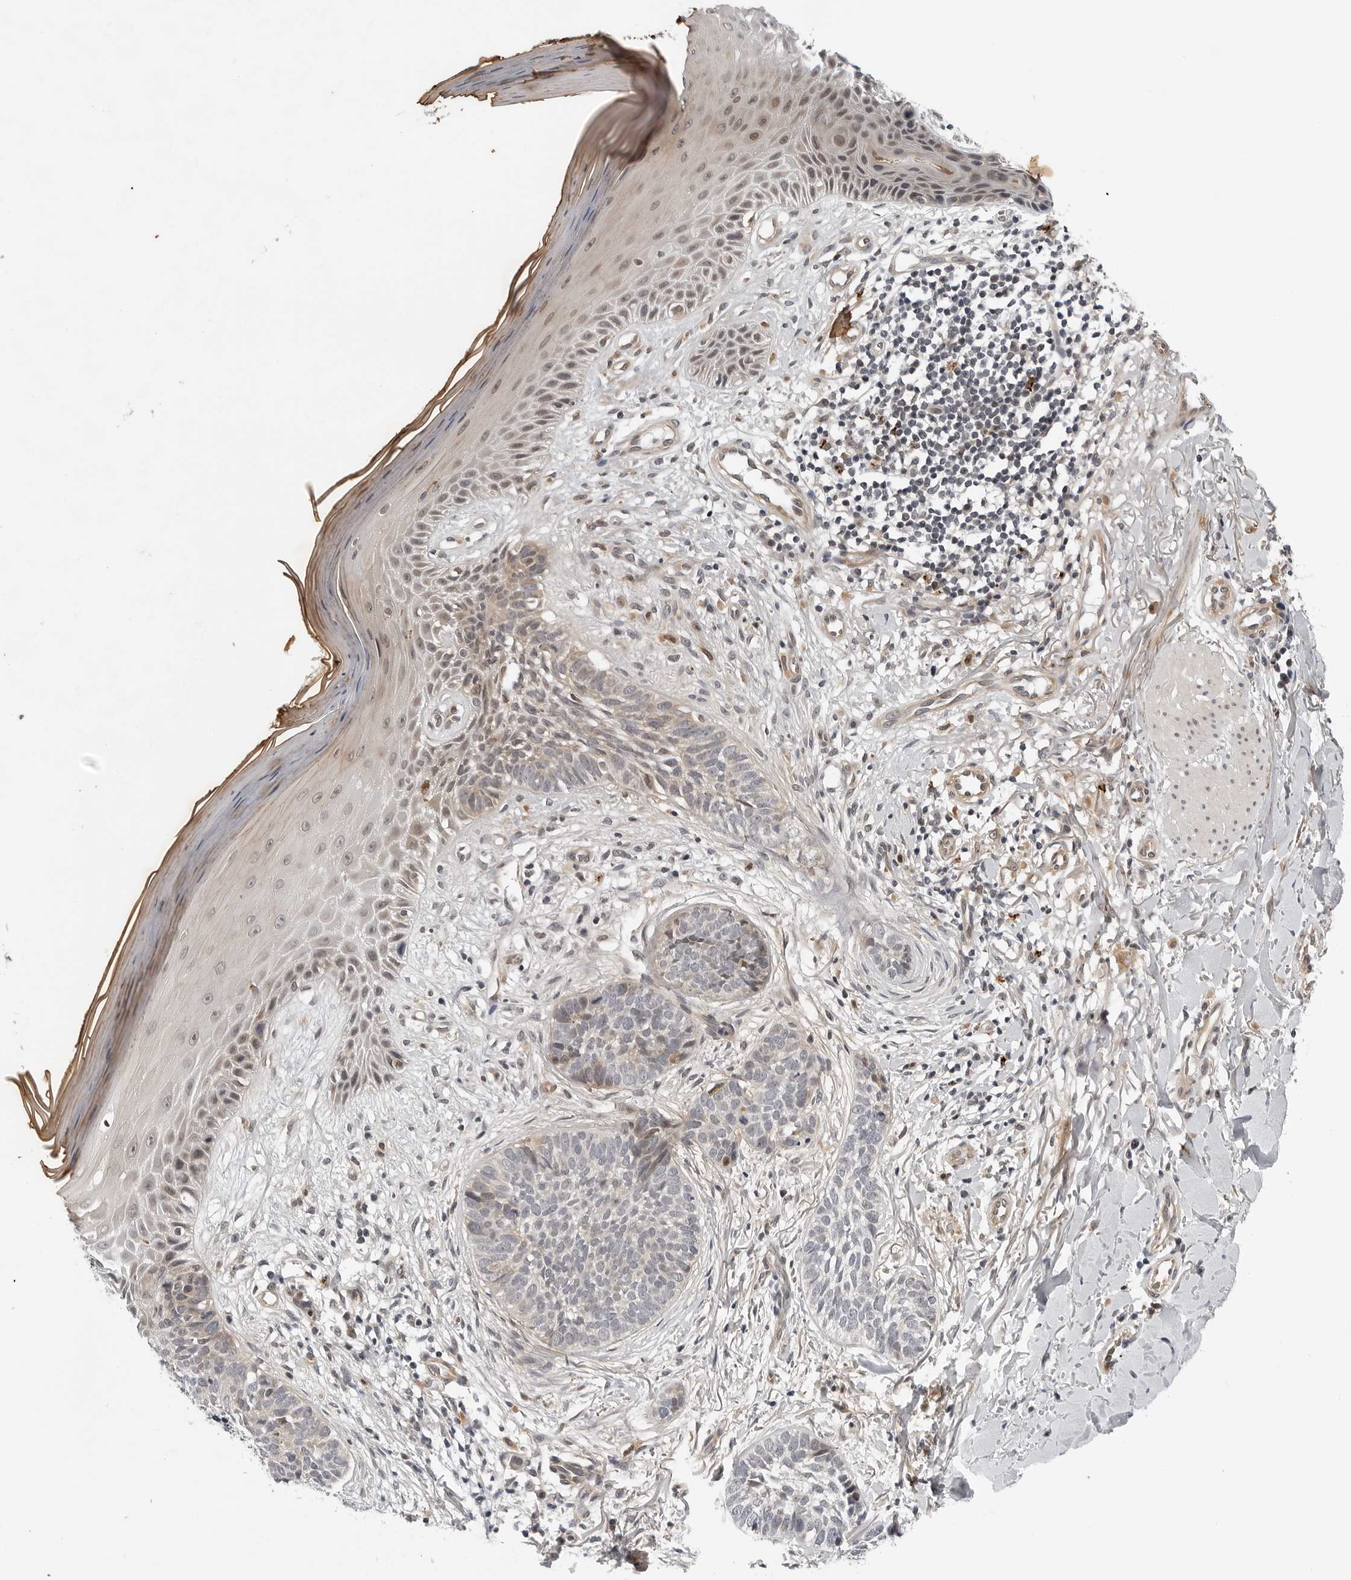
{"staining": {"intensity": "weak", "quantity": "<25%", "location": "cytoplasmic/membranous"}, "tissue": "skin cancer", "cell_type": "Tumor cells", "image_type": "cancer", "snomed": [{"axis": "morphology", "description": "Normal tissue, NOS"}, {"axis": "morphology", "description": "Basal cell carcinoma"}, {"axis": "topography", "description": "Skin"}], "caption": "IHC of basal cell carcinoma (skin) exhibits no expression in tumor cells.", "gene": "KIAA1614", "patient": {"sex": "male", "age": 67}}